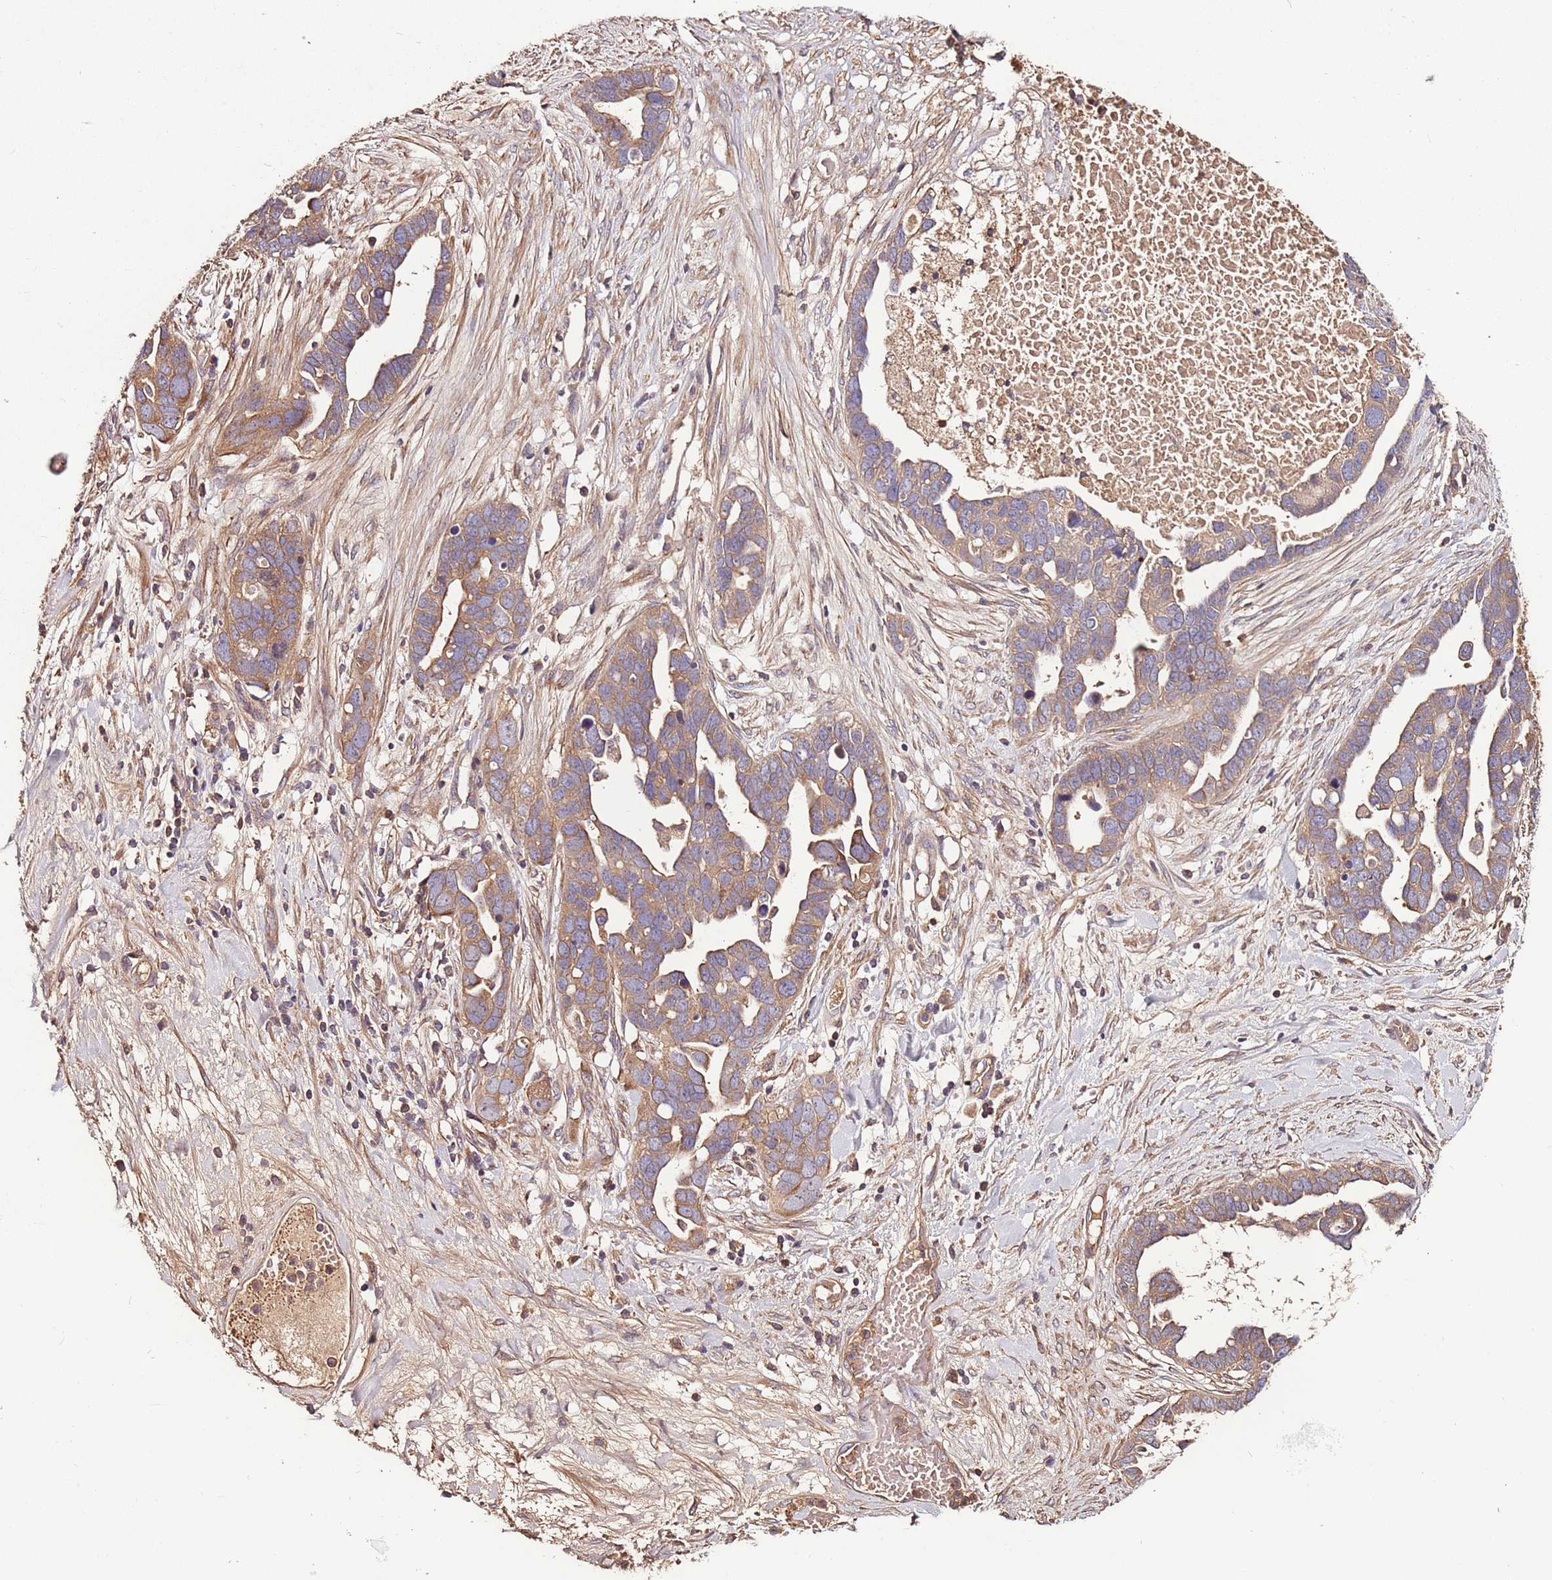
{"staining": {"intensity": "moderate", "quantity": ">75%", "location": "cytoplasmic/membranous"}, "tissue": "ovarian cancer", "cell_type": "Tumor cells", "image_type": "cancer", "snomed": [{"axis": "morphology", "description": "Cystadenocarcinoma, serous, NOS"}, {"axis": "topography", "description": "Ovary"}], "caption": "This photomicrograph shows immunohistochemistry (IHC) staining of human ovarian cancer (serous cystadenocarcinoma), with medium moderate cytoplasmic/membranous positivity in about >75% of tumor cells.", "gene": "DENR", "patient": {"sex": "female", "age": 54}}